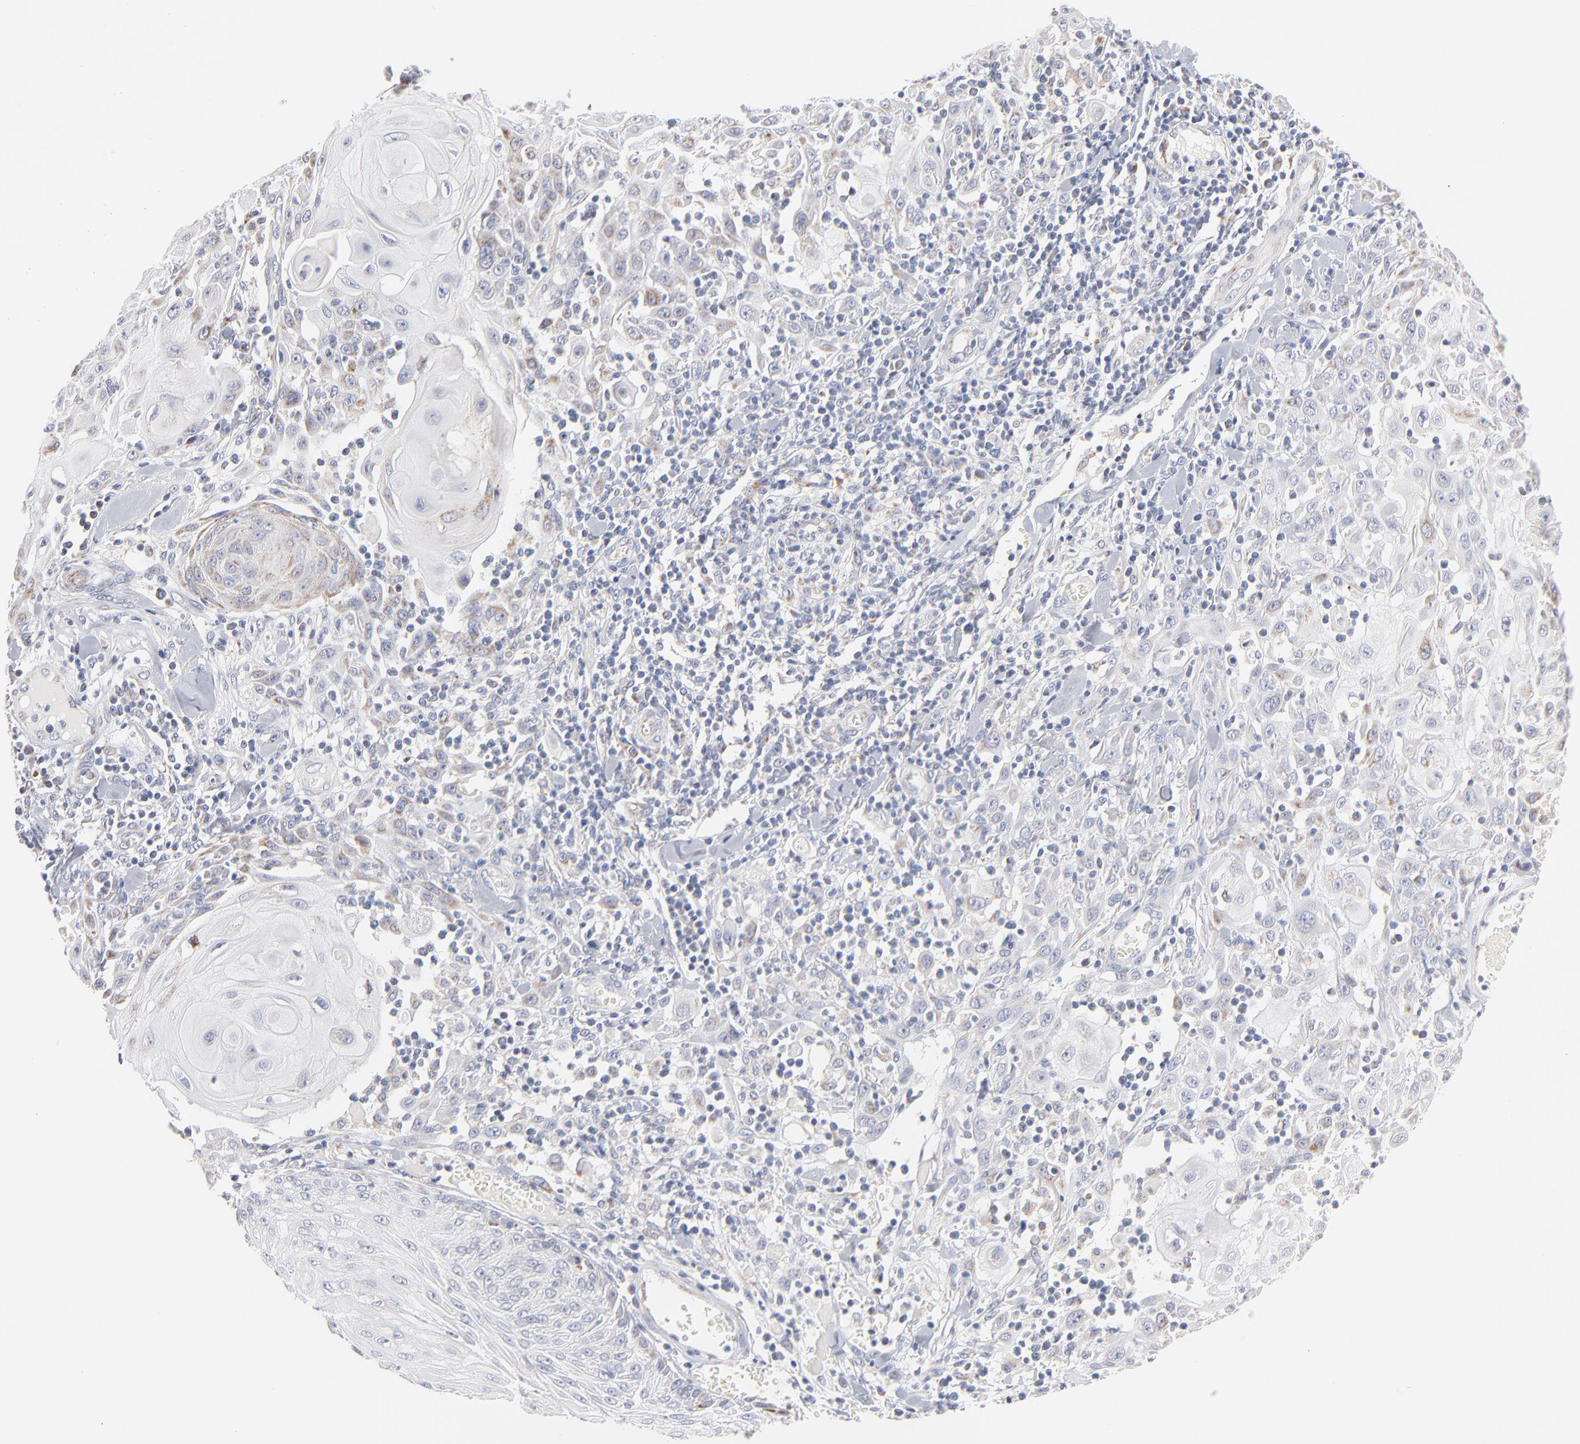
{"staining": {"intensity": "moderate", "quantity": "<25%", "location": "cytoplasmic/membranous"}, "tissue": "skin cancer", "cell_type": "Tumor cells", "image_type": "cancer", "snomed": [{"axis": "morphology", "description": "Squamous cell carcinoma, NOS"}, {"axis": "topography", "description": "Skin"}], "caption": "Human skin cancer stained with a protein marker demonstrates moderate staining in tumor cells.", "gene": "MRPL58", "patient": {"sex": "male", "age": 24}}